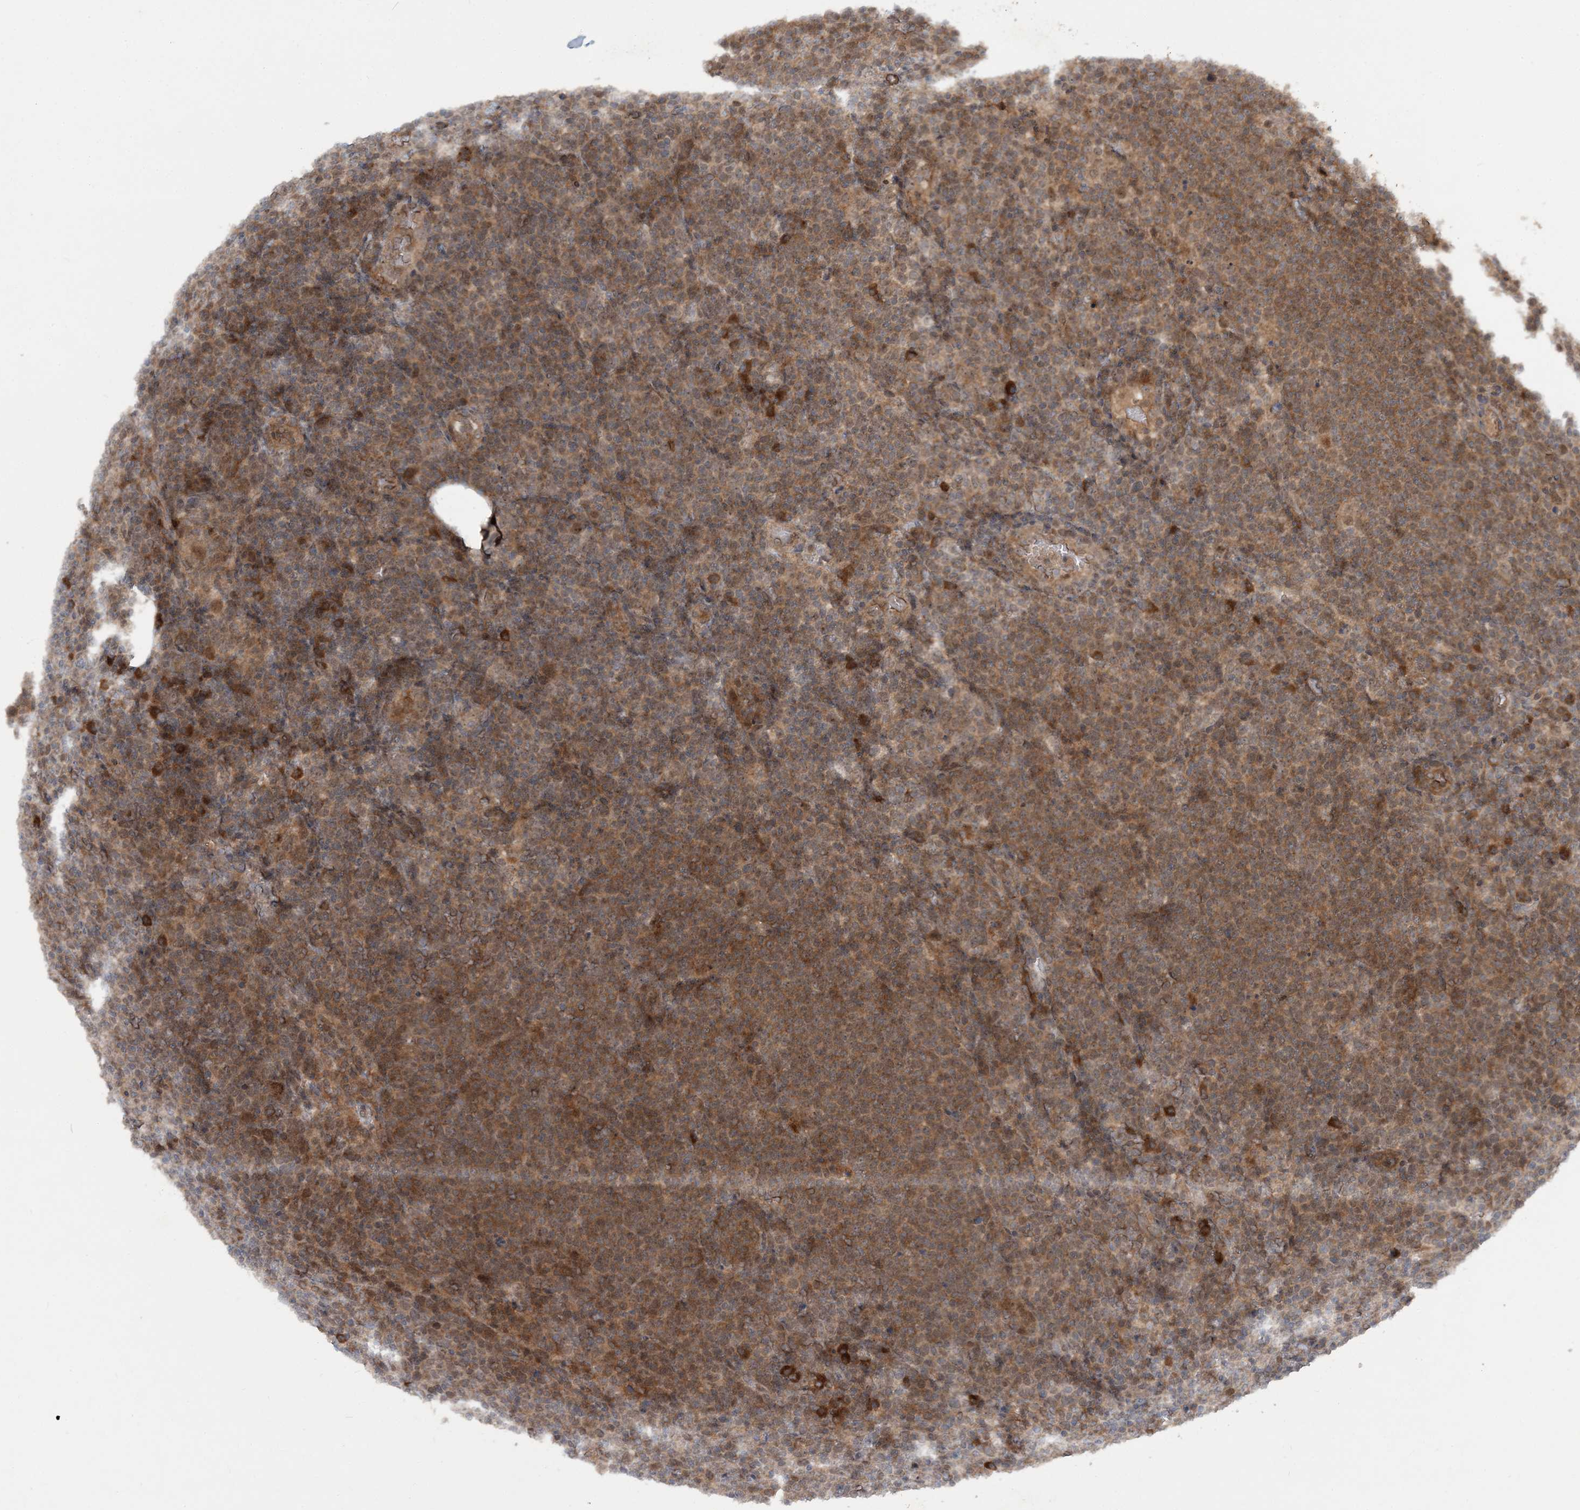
{"staining": {"intensity": "moderate", "quantity": ">75%", "location": "cytoplasmic/membranous"}, "tissue": "lymphoma", "cell_type": "Tumor cells", "image_type": "cancer", "snomed": [{"axis": "morphology", "description": "Malignant lymphoma, non-Hodgkin's type, High grade"}, {"axis": "topography", "description": "Lymph node"}], "caption": "Immunohistochemical staining of human lymphoma reveals moderate cytoplasmic/membranous protein expression in about >75% of tumor cells.", "gene": "UBR3", "patient": {"sex": "male", "age": 61}}